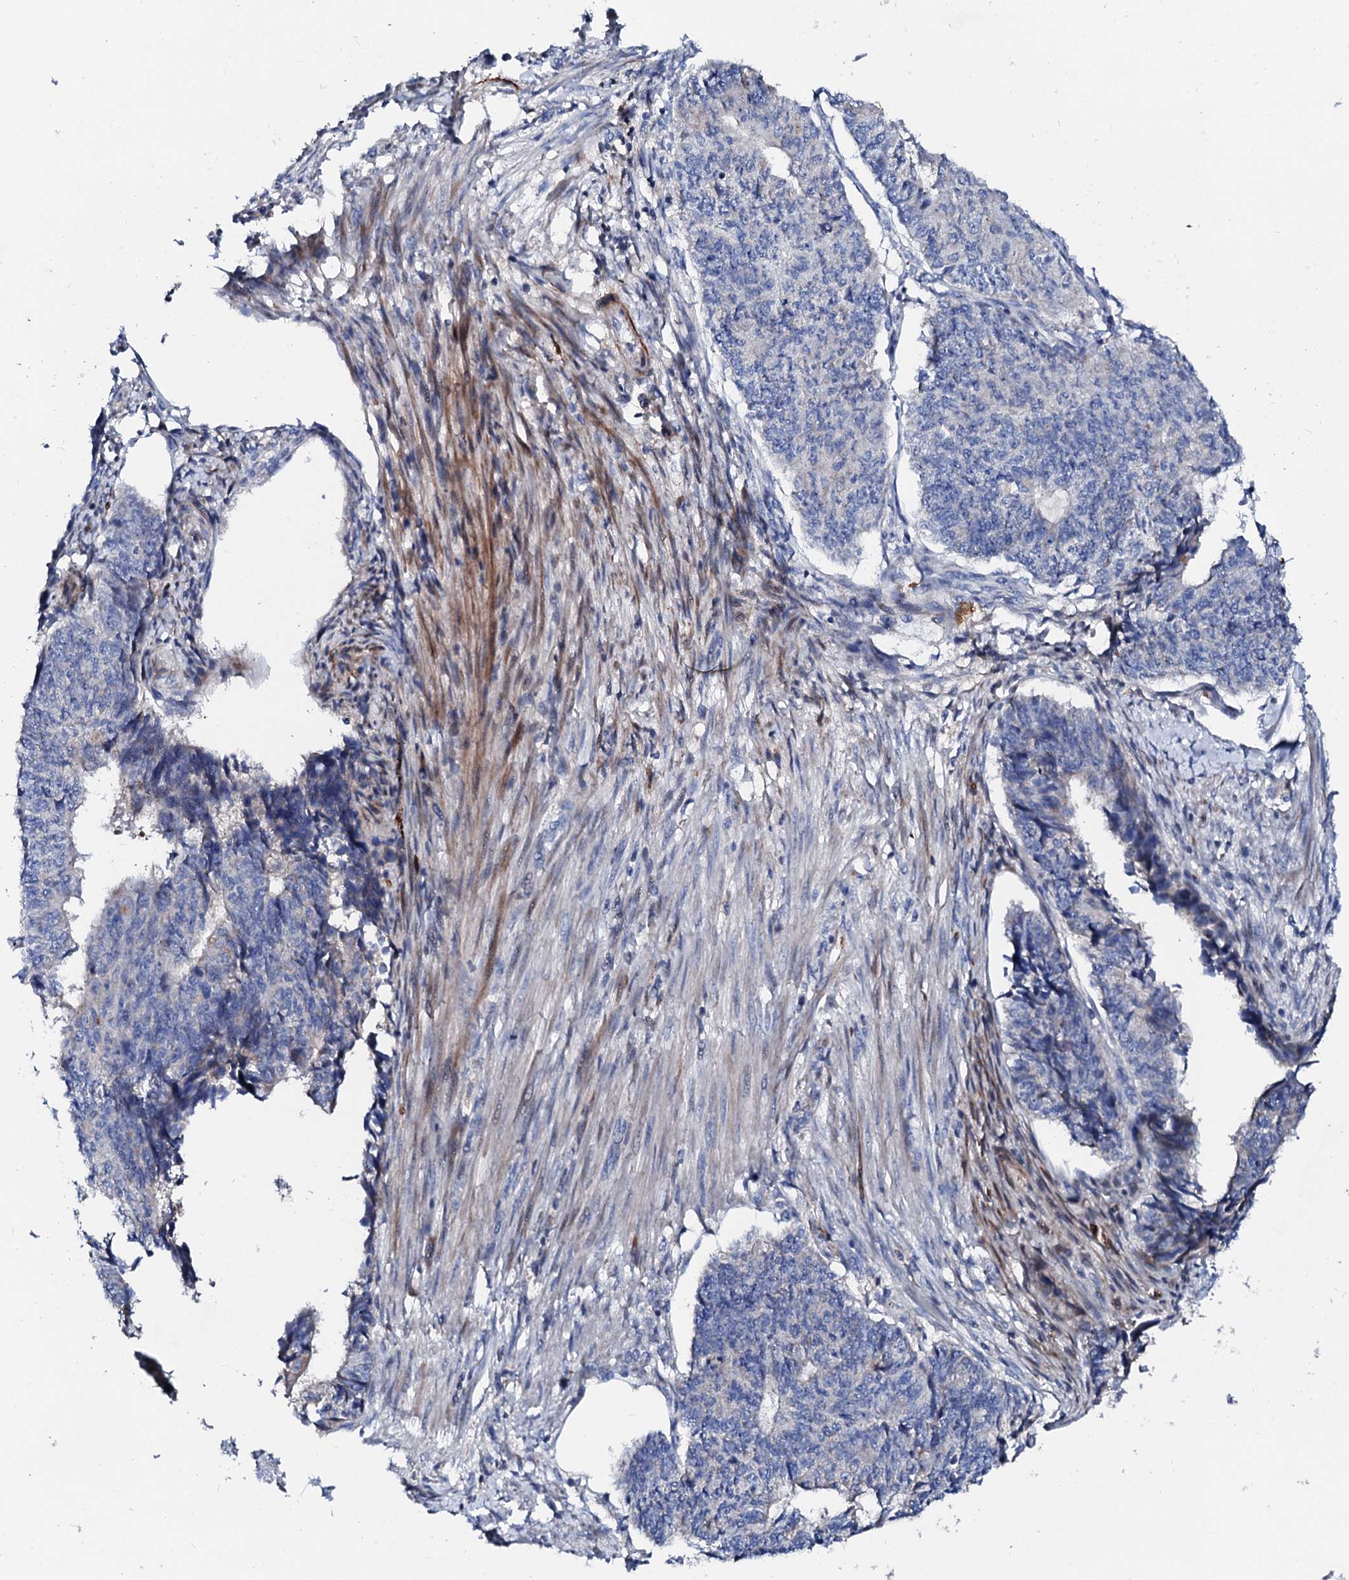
{"staining": {"intensity": "negative", "quantity": "none", "location": "none"}, "tissue": "endometrial cancer", "cell_type": "Tumor cells", "image_type": "cancer", "snomed": [{"axis": "morphology", "description": "Adenocarcinoma, NOS"}, {"axis": "topography", "description": "Endometrium"}], "caption": "Endometrial adenocarcinoma stained for a protein using immunohistochemistry reveals no staining tumor cells.", "gene": "SLC10A7", "patient": {"sex": "female", "age": 32}}